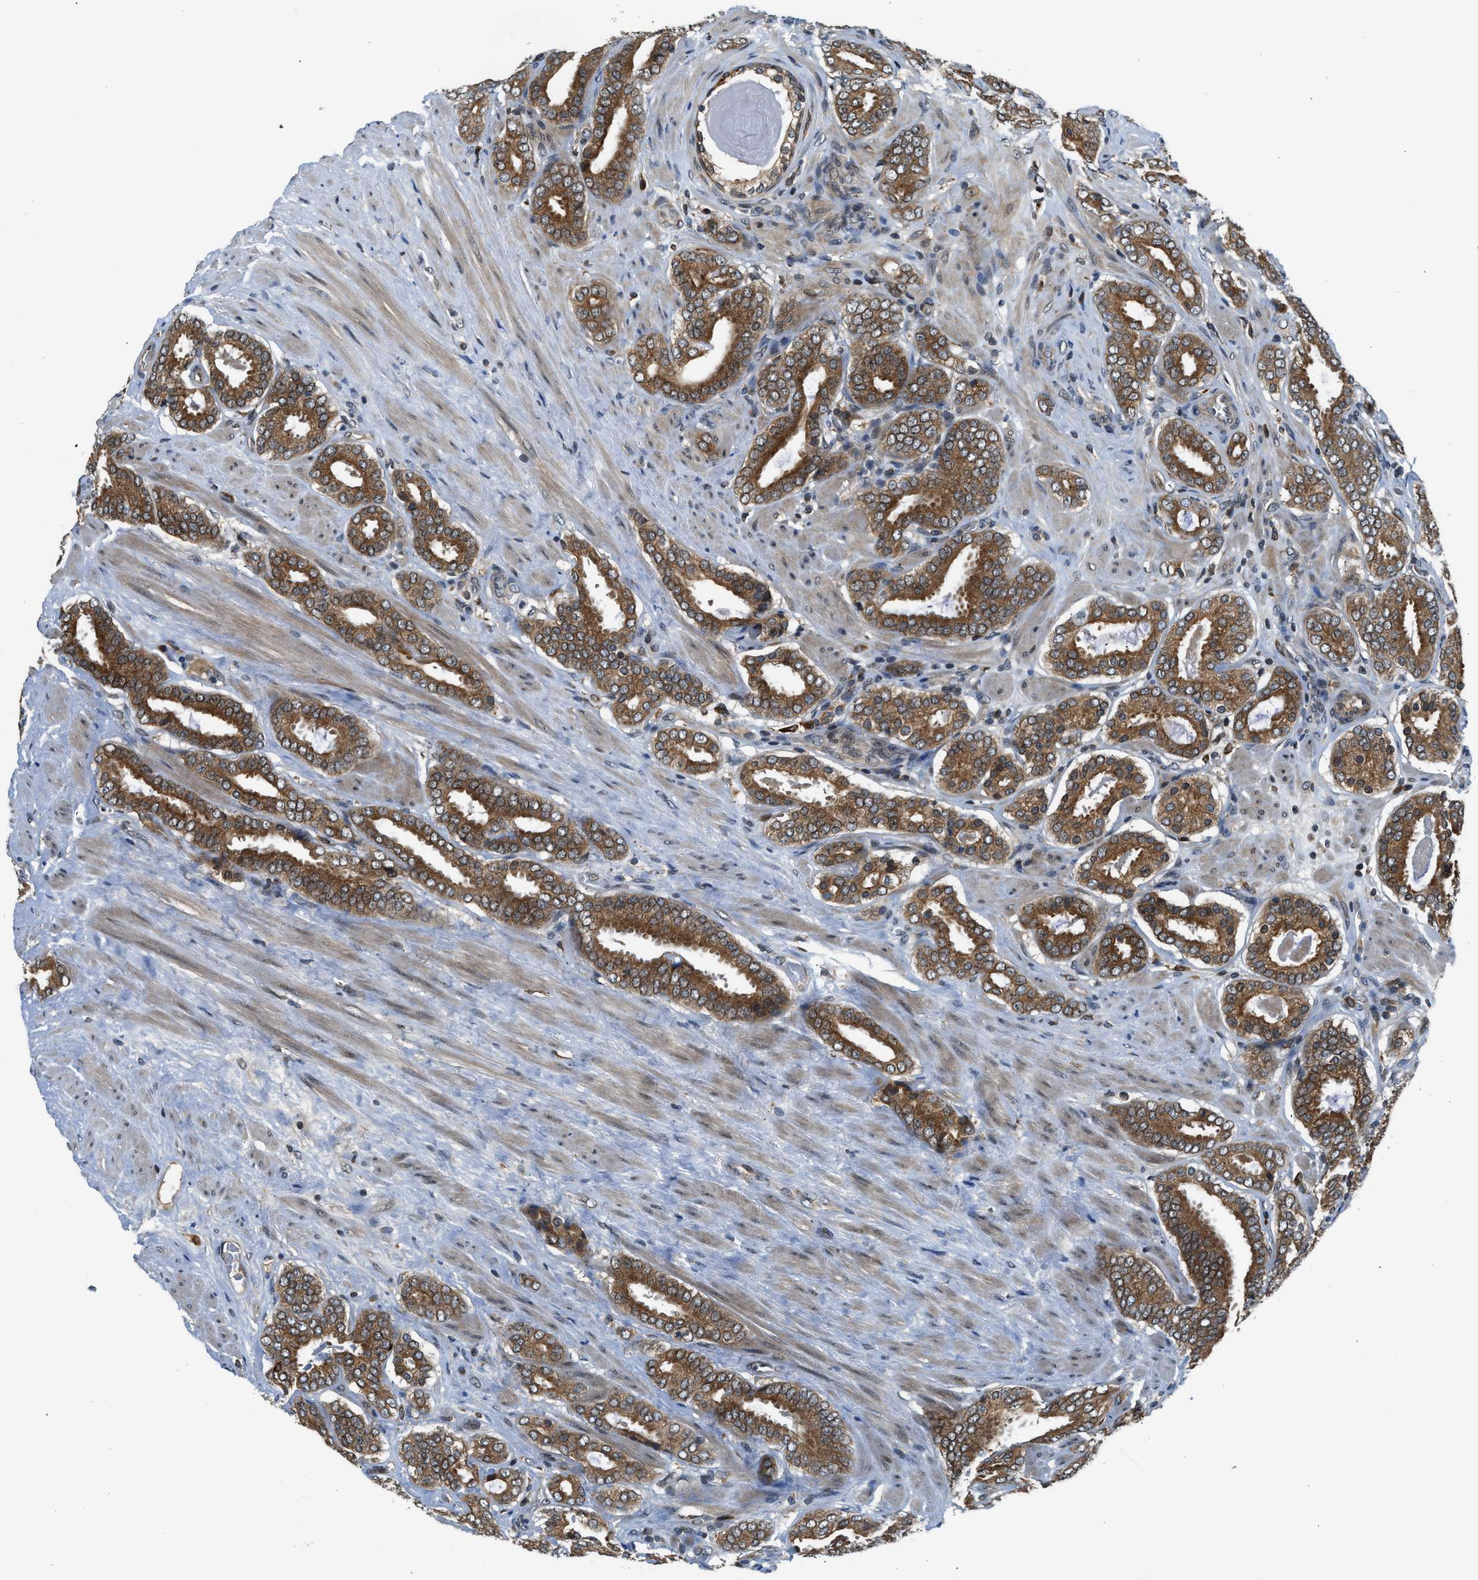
{"staining": {"intensity": "strong", "quantity": ">75%", "location": "cytoplasmic/membranous"}, "tissue": "prostate cancer", "cell_type": "Tumor cells", "image_type": "cancer", "snomed": [{"axis": "morphology", "description": "Adenocarcinoma, Low grade"}, {"axis": "topography", "description": "Prostate"}], "caption": "Human prostate low-grade adenocarcinoma stained with a brown dye demonstrates strong cytoplasmic/membranous positive expression in approximately >75% of tumor cells.", "gene": "RETREG3", "patient": {"sex": "male", "age": 69}}